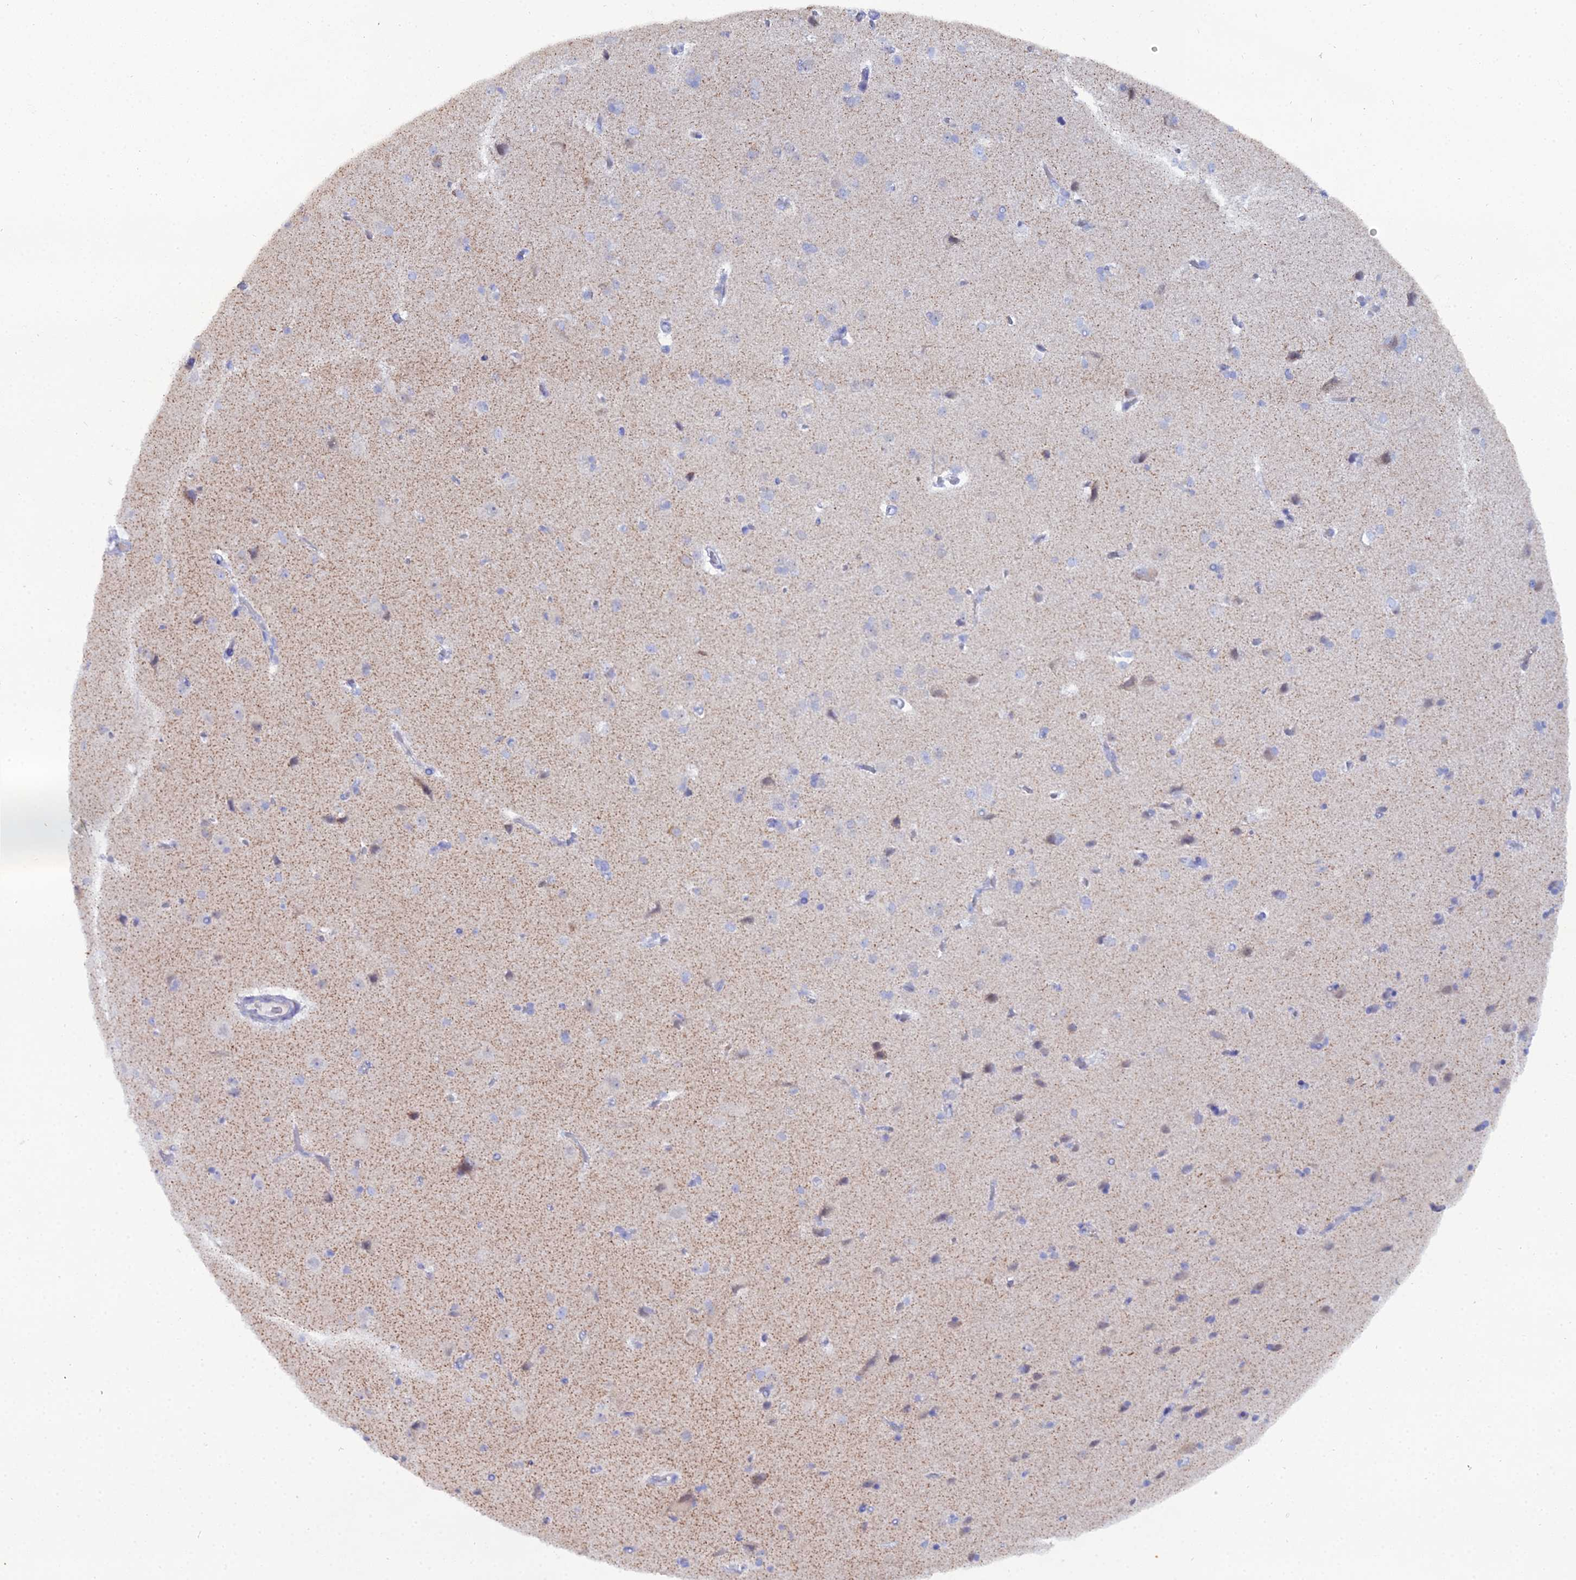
{"staining": {"intensity": "negative", "quantity": "none", "location": "none"}, "tissue": "cerebral cortex", "cell_type": "Endothelial cells", "image_type": "normal", "snomed": [{"axis": "morphology", "description": "Normal tissue, NOS"}, {"axis": "topography", "description": "Cerebral cortex"}], "caption": "Micrograph shows no protein expression in endothelial cells of unremarkable cerebral cortex. (Stains: DAB (3,3'-diaminobenzidine) immunohistochemistry with hematoxylin counter stain, Microscopy: brightfield microscopy at high magnification).", "gene": "DHX34", "patient": {"sex": "male", "age": 62}}